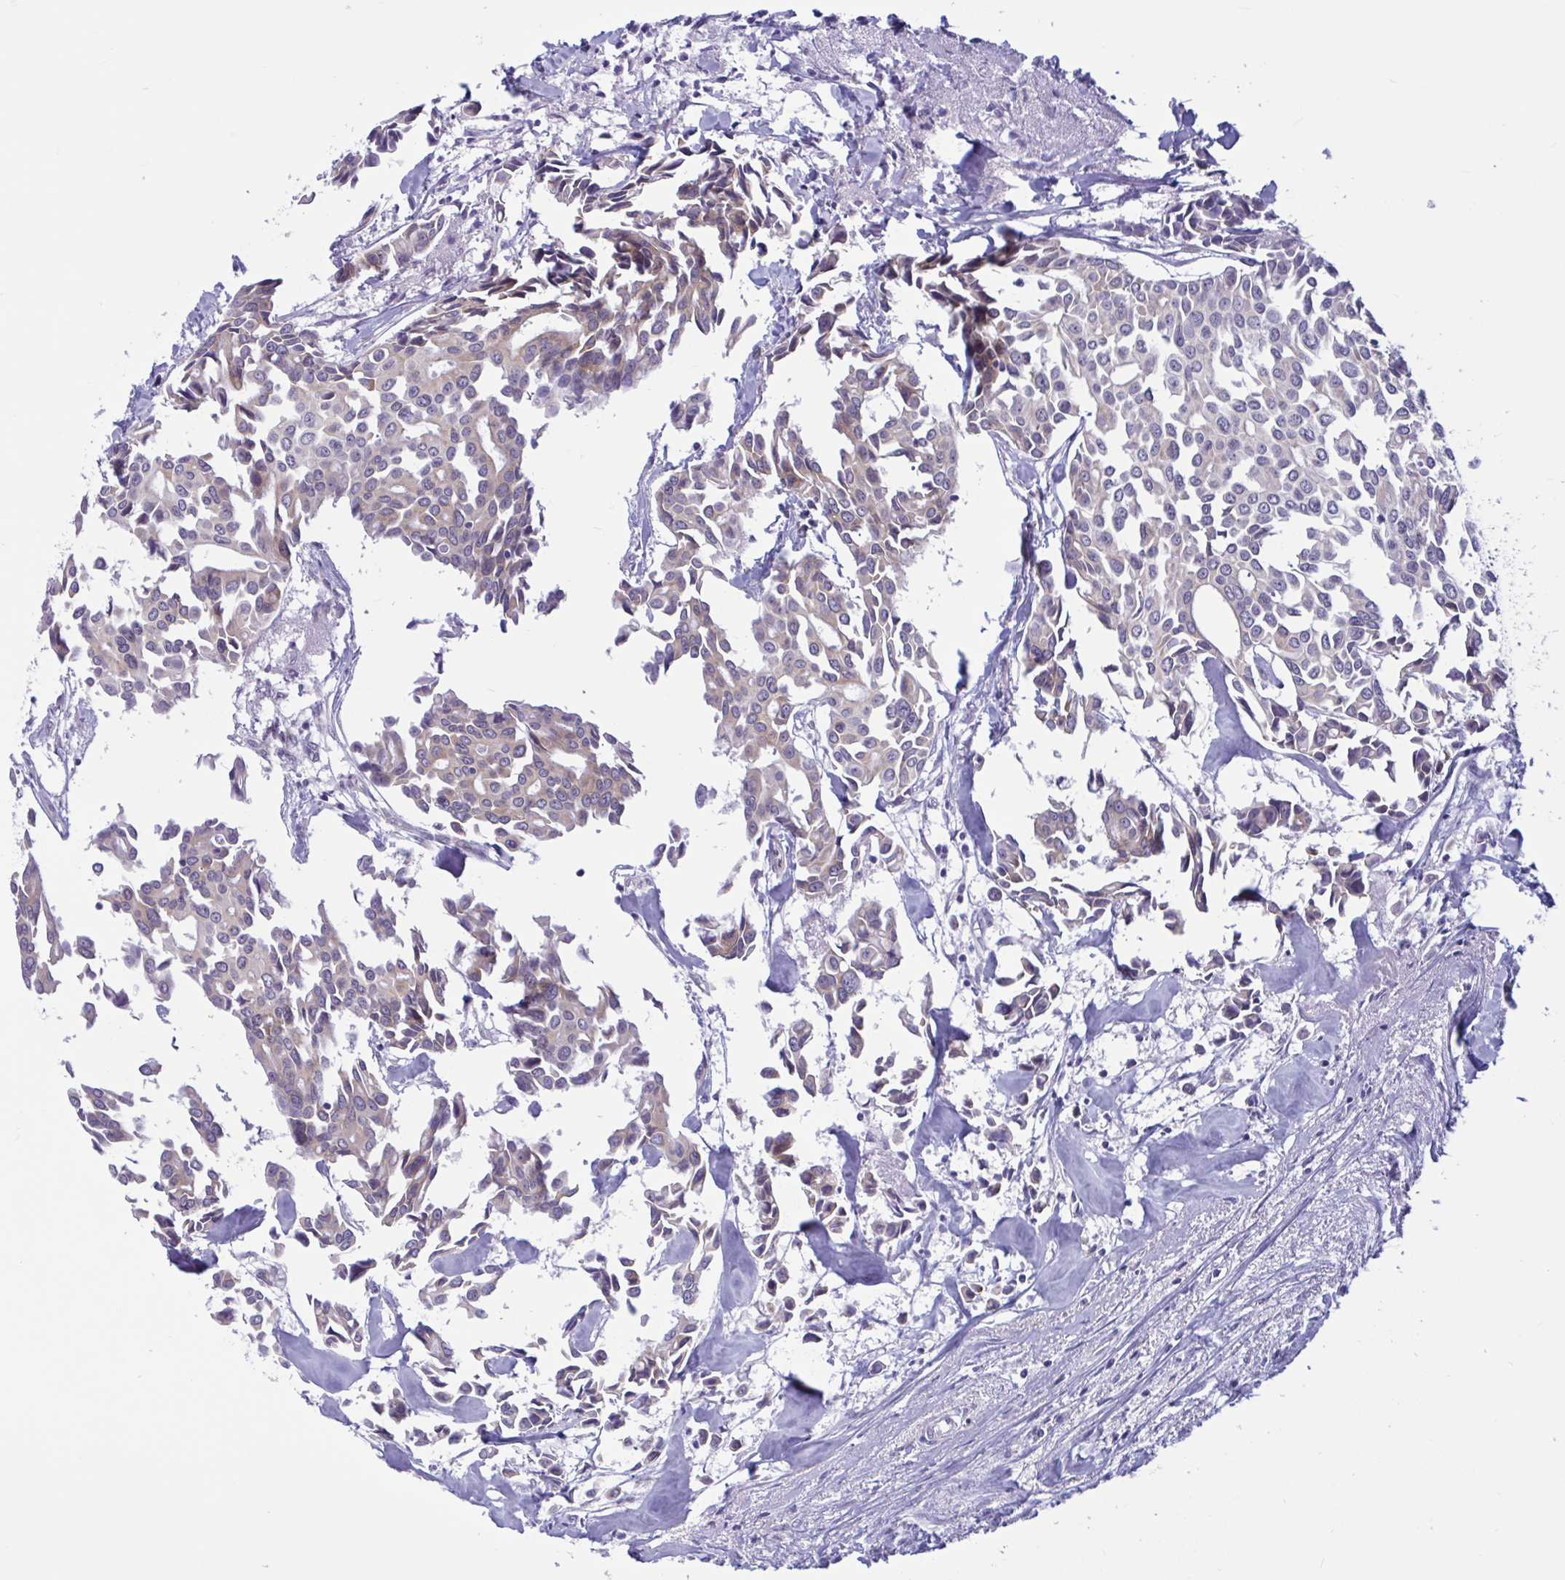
{"staining": {"intensity": "negative", "quantity": "none", "location": "none"}, "tissue": "breast cancer", "cell_type": "Tumor cells", "image_type": "cancer", "snomed": [{"axis": "morphology", "description": "Duct carcinoma"}, {"axis": "topography", "description": "Breast"}], "caption": "This is an immunohistochemistry (IHC) histopathology image of human invasive ductal carcinoma (breast). There is no positivity in tumor cells.", "gene": "CAMLG", "patient": {"sex": "female", "age": 54}}